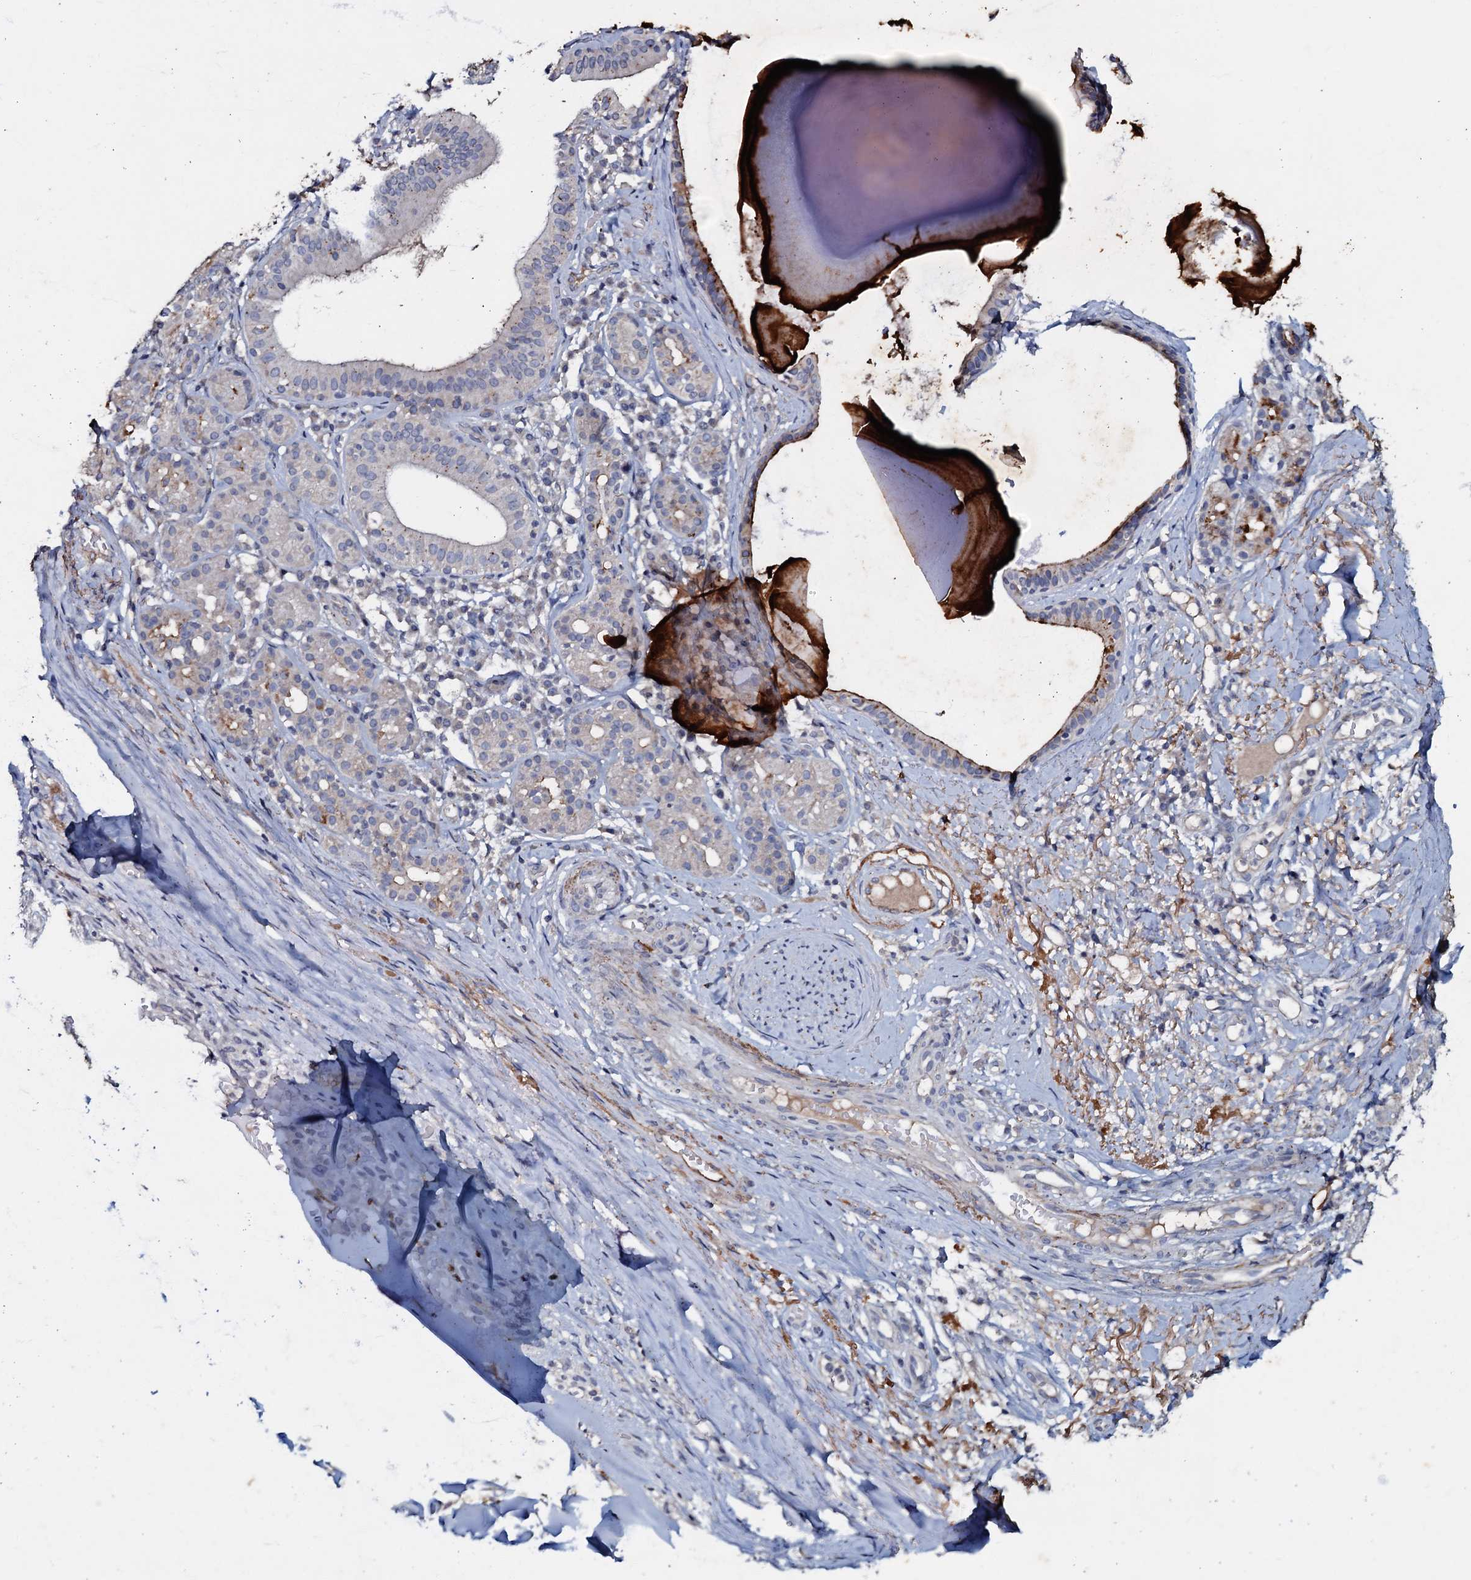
{"staining": {"intensity": "strong", "quantity": "<25%", "location": "cytoplasmic/membranous"}, "tissue": "adipose tissue", "cell_type": "Adipocytes", "image_type": "normal", "snomed": [{"axis": "morphology", "description": "Normal tissue, NOS"}, {"axis": "morphology", "description": "Basal cell carcinoma"}, {"axis": "topography", "description": "Cartilage tissue"}, {"axis": "topography", "description": "Nasopharynx"}, {"axis": "topography", "description": "Oral tissue"}], "caption": "High-power microscopy captured an immunohistochemistry image of normal adipose tissue, revealing strong cytoplasmic/membranous expression in approximately <25% of adipocytes. Nuclei are stained in blue.", "gene": "MANSC4", "patient": {"sex": "female", "age": 77}}